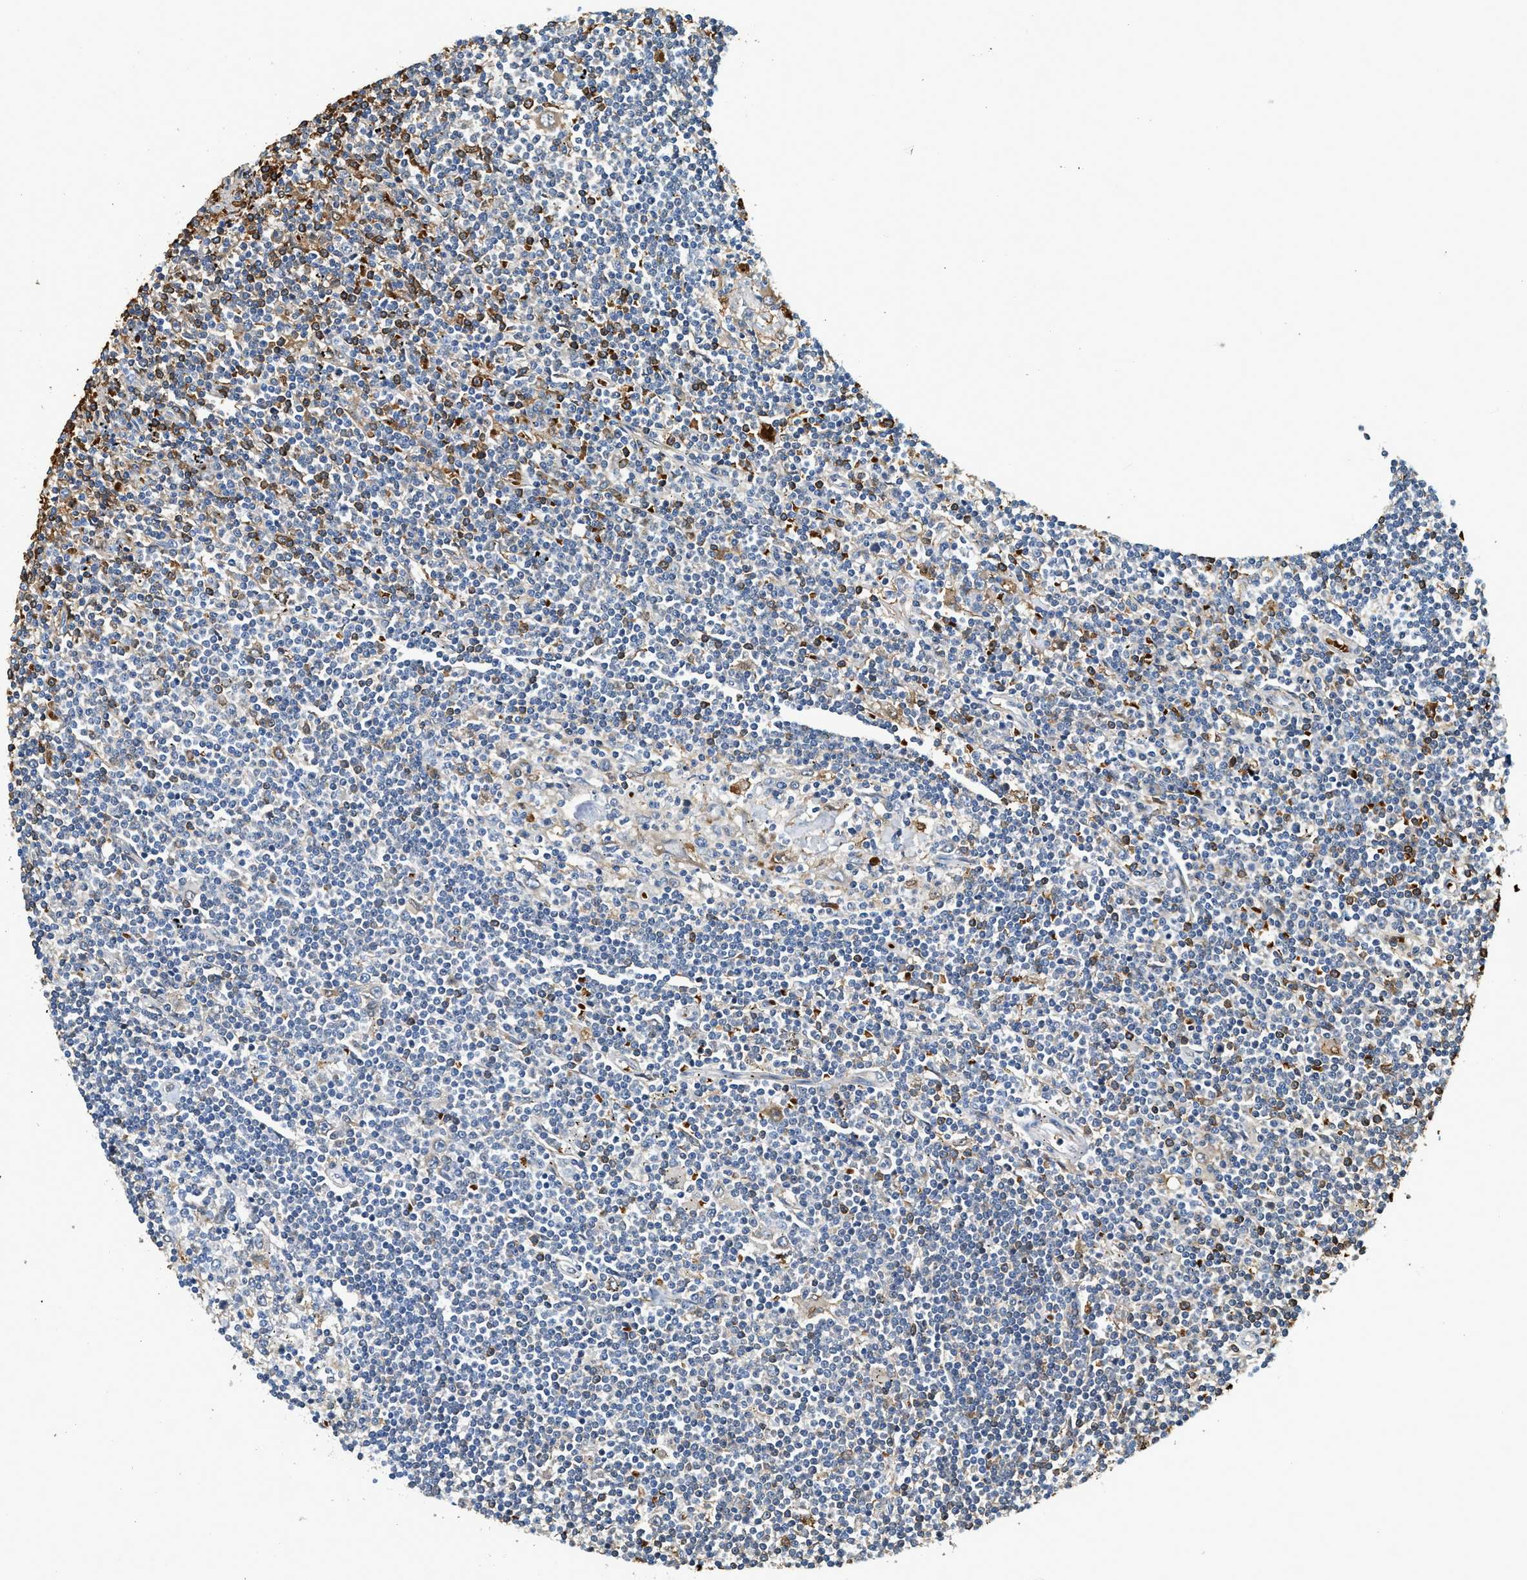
{"staining": {"intensity": "moderate", "quantity": "<25%", "location": "cytoplasmic/membranous"}, "tissue": "lymphoma", "cell_type": "Tumor cells", "image_type": "cancer", "snomed": [{"axis": "morphology", "description": "Malignant lymphoma, non-Hodgkin's type, Low grade"}, {"axis": "topography", "description": "Spleen"}], "caption": "Protein staining reveals moderate cytoplasmic/membranous expression in approximately <25% of tumor cells in malignant lymphoma, non-Hodgkin's type (low-grade).", "gene": "CYTH2", "patient": {"sex": "male", "age": 76}}